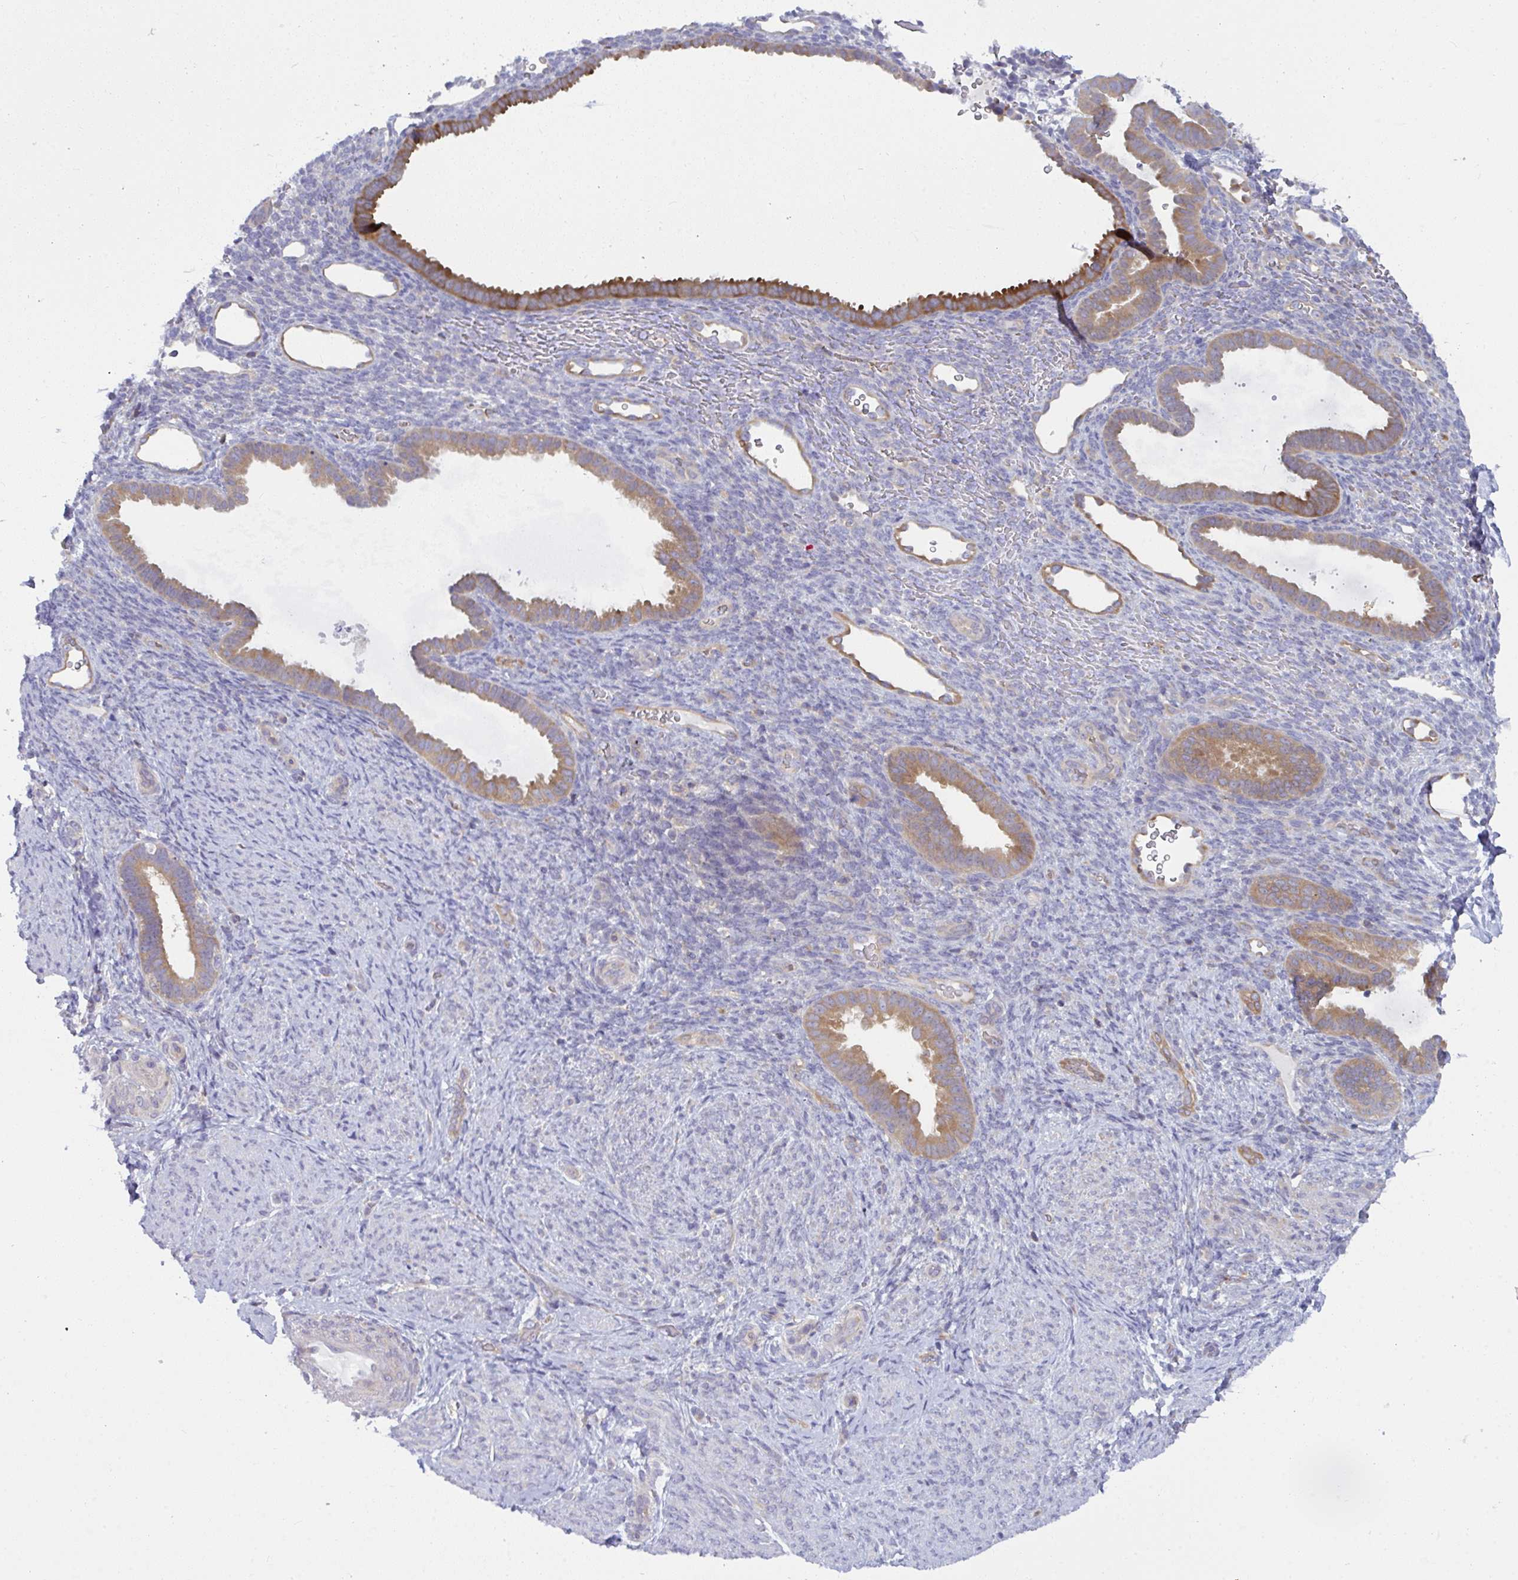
{"staining": {"intensity": "negative", "quantity": "none", "location": "none"}, "tissue": "endometrium", "cell_type": "Cells in endometrial stroma", "image_type": "normal", "snomed": [{"axis": "morphology", "description": "Normal tissue, NOS"}, {"axis": "topography", "description": "Endometrium"}], "caption": "Benign endometrium was stained to show a protein in brown. There is no significant positivity in cells in endometrial stroma. (Immunohistochemistry (ihc), brightfield microscopy, high magnification).", "gene": "SLC30A6", "patient": {"sex": "female", "age": 34}}